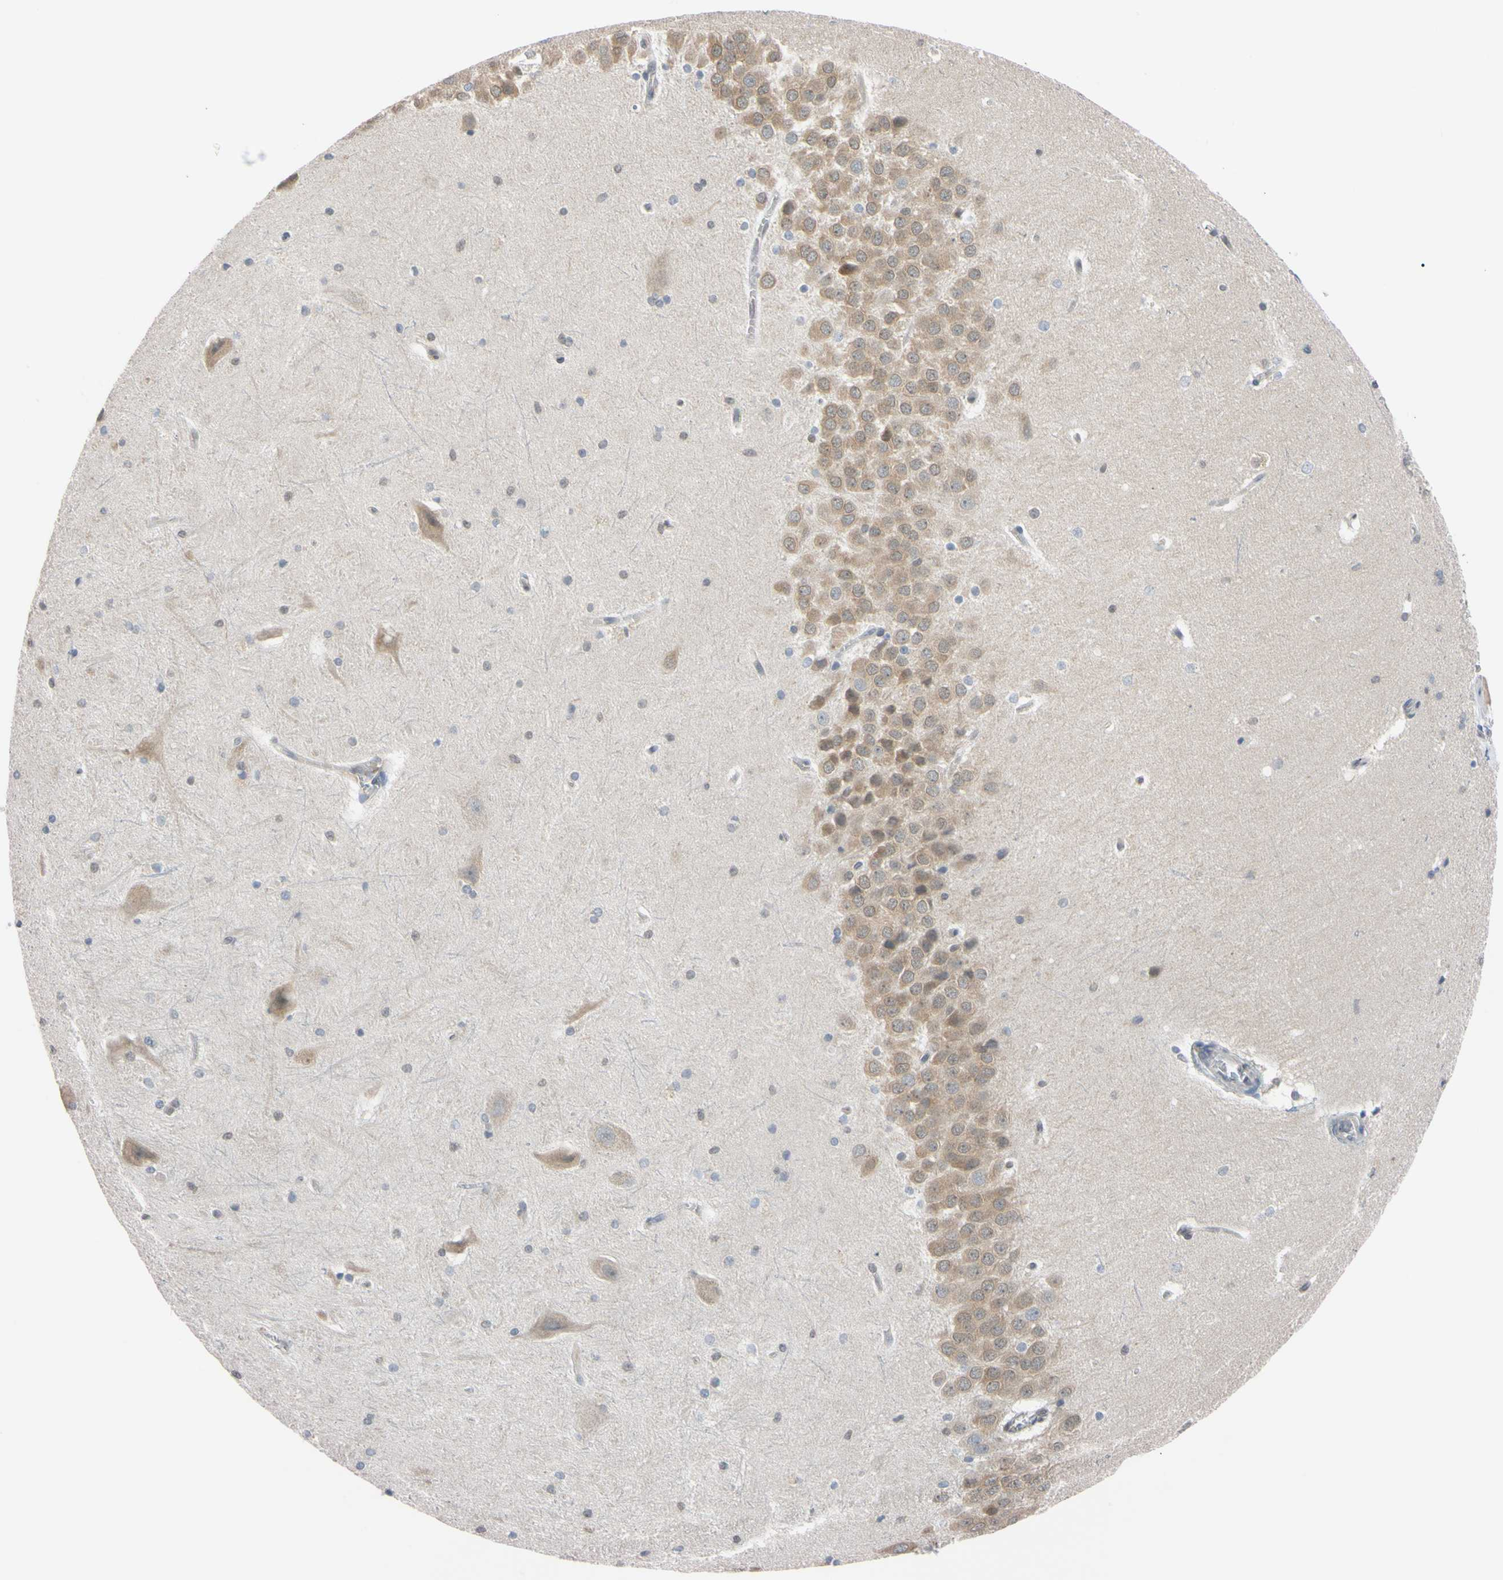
{"staining": {"intensity": "negative", "quantity": "none", "location": "none"}, "tissue": "hippocampus", "cell_type": "Glial cells", "image_type": "normal", "snomed": [{"axis": "morphology", "description": "Normal tissue, NOS"}, {"axis": "topography", "description": "Hippocampus"}], "caption": "High magnification brightfield microscopy of normal hippocampus stained with DAB (brown) and counterstained with hematoxylin (blue): glial cells show no significant positivity. Brightfield microscopy of IHC stained with DAB (3,3'-diaminobenzidine) (brown) and hematoxylin (blue), captured at high magnification.", "gene": "UBE2I", "patient": {"sex": "female", "age": 19}}